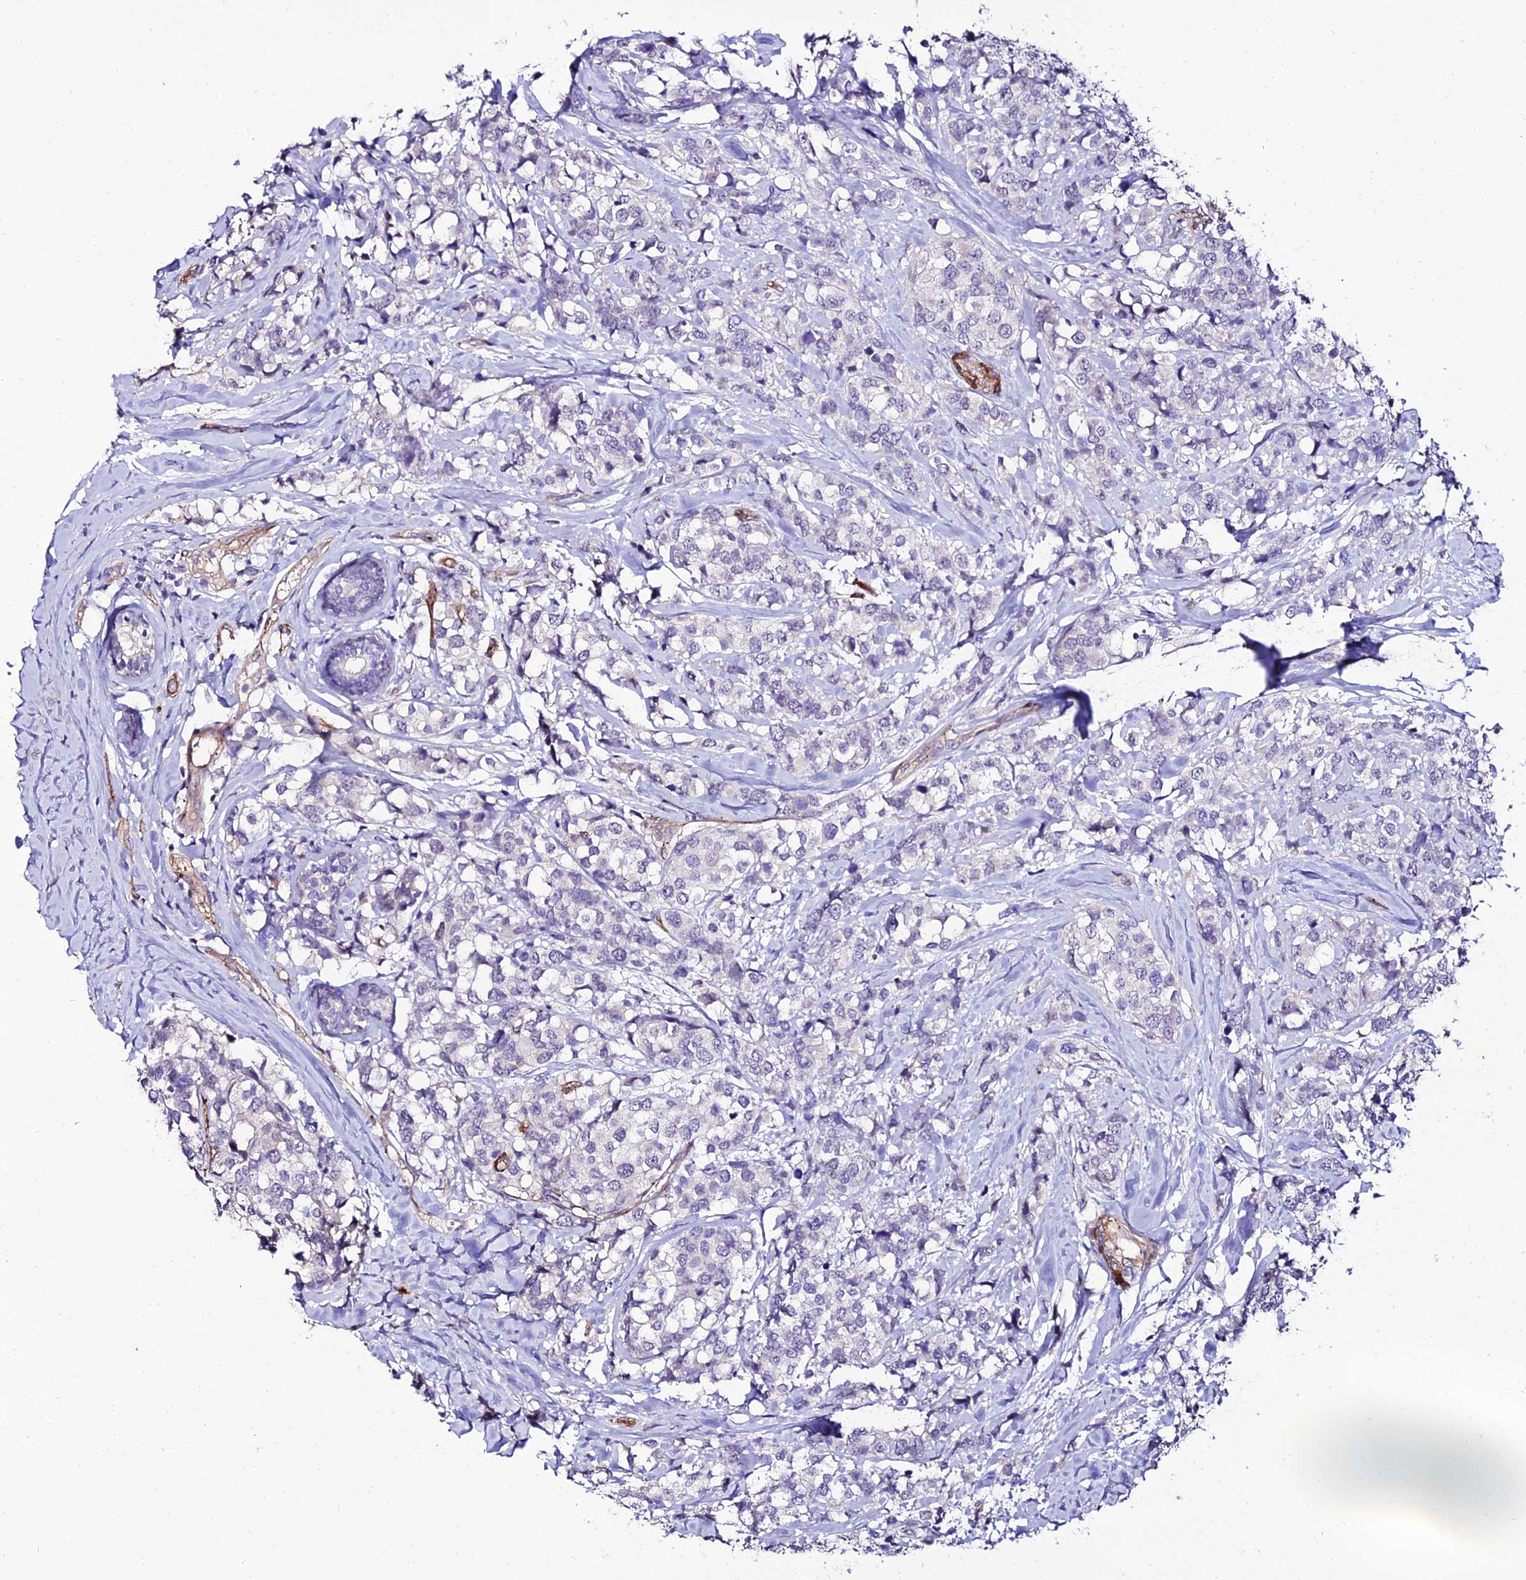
{"staining": {"intensity": "negative", "quantity": "none", "location": "none"}, "tissue": "breast cancer", "cell_type": "Tumor cells", "image_type": "cancer", "snomed": [{"axis": "morphology", "description": "Lobular carcinoma"}, {"axis": "topography", "description": "Breast"}], "caption": "There is no significant positivity in tumor cells of breast cancer.", "gene": "ALDH3B2", "patient": {"sex": "female", "age": 59}}